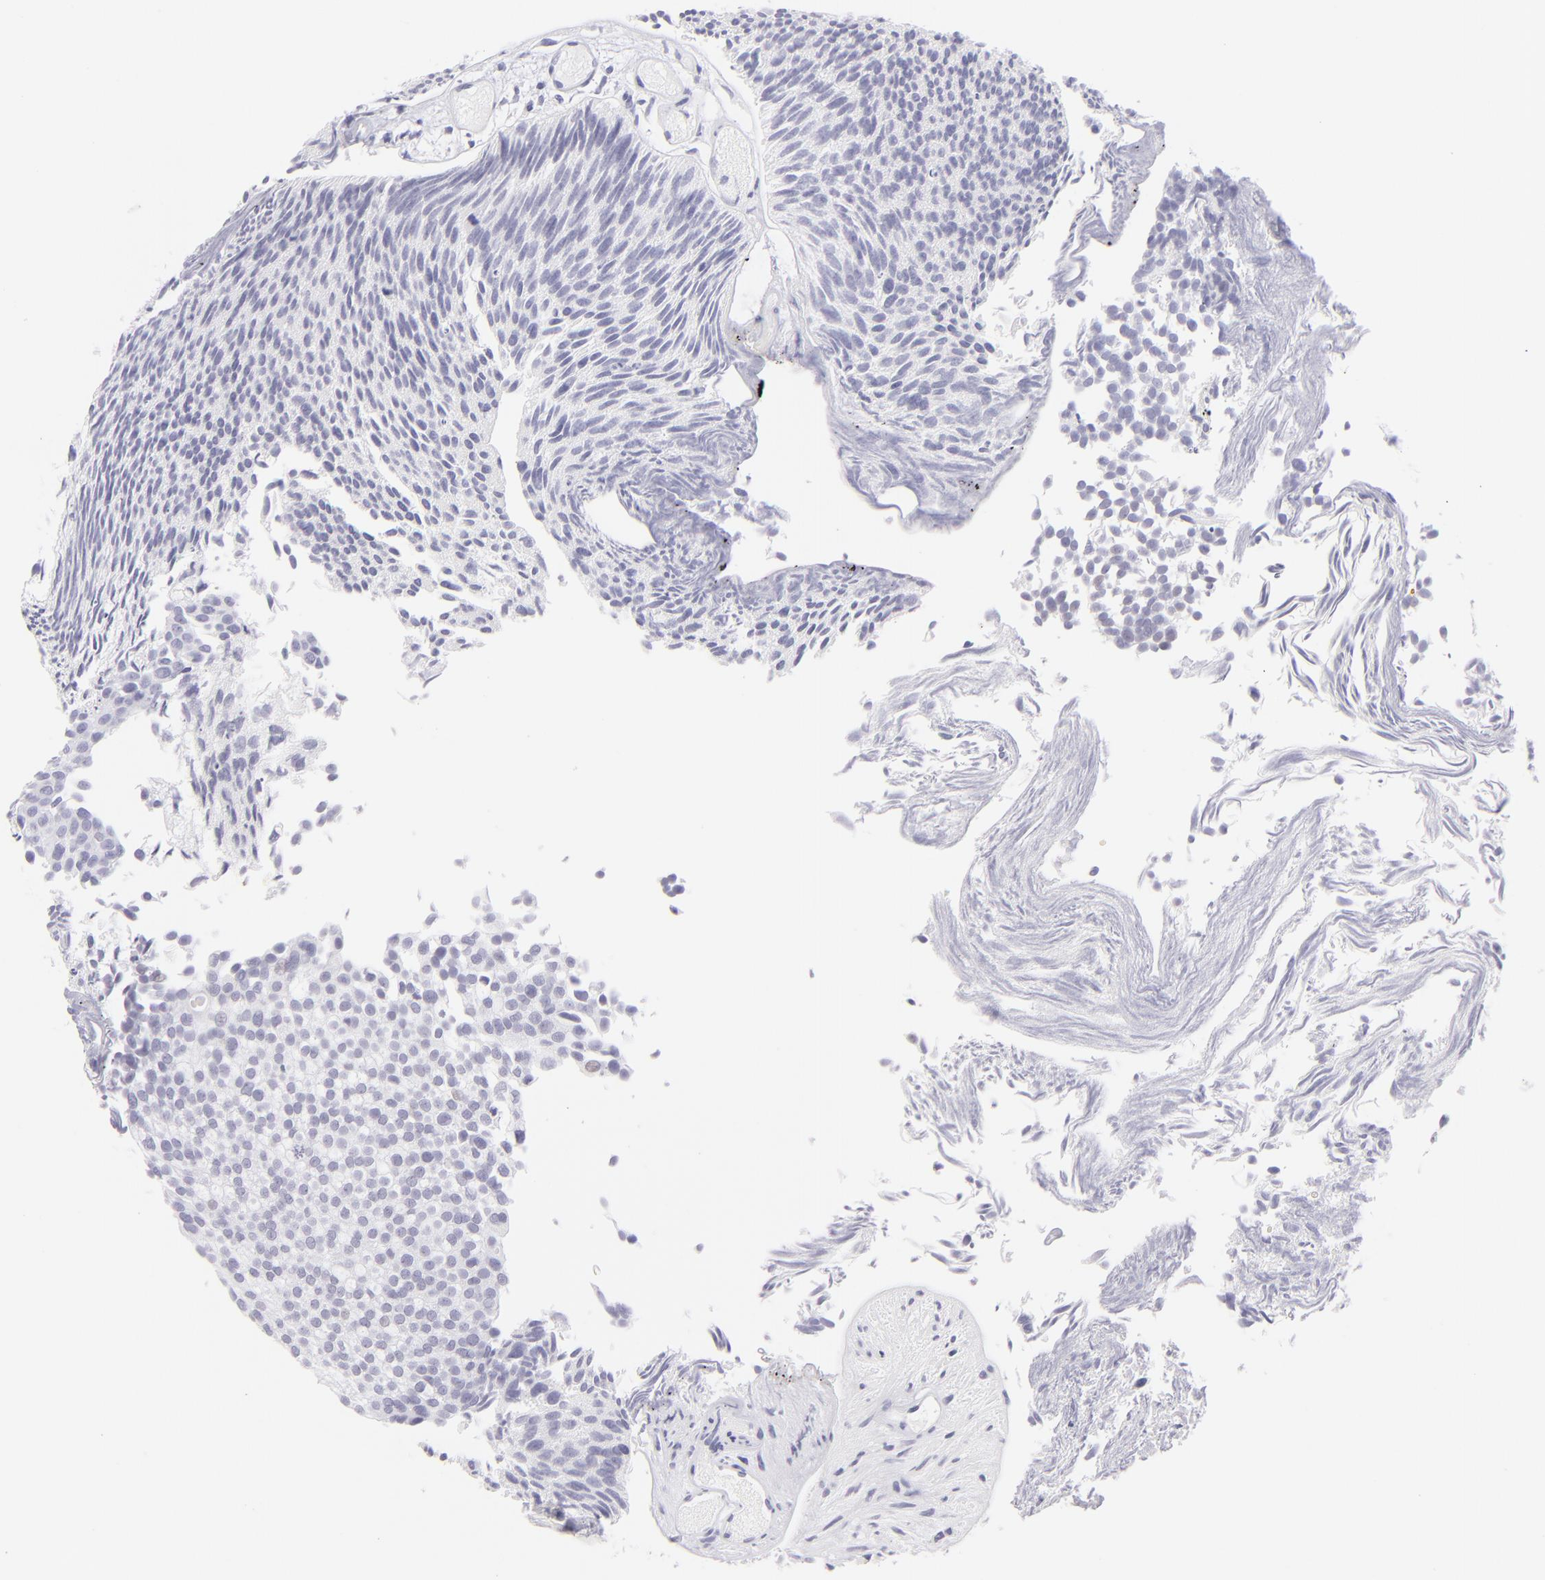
{"staining": {"intensity": "negative", "quantity": "none", "location": "none"}, "tissue": "urothelial cancer", "cell_type": "Tumor cells", "image_type": "cancer", "snomed": [{"axis": "morphology", "description": "Urothelial carcinoma, Low grade"}, {"axis": "topography", "description": "Urinary bladder"}], "caption": "Protein analysis of urothelial carcinoma (low-grade) displays no significant expression in tumor cells.", "gene": "FCER2", "patient": {"sex": "male", "age": 84}}